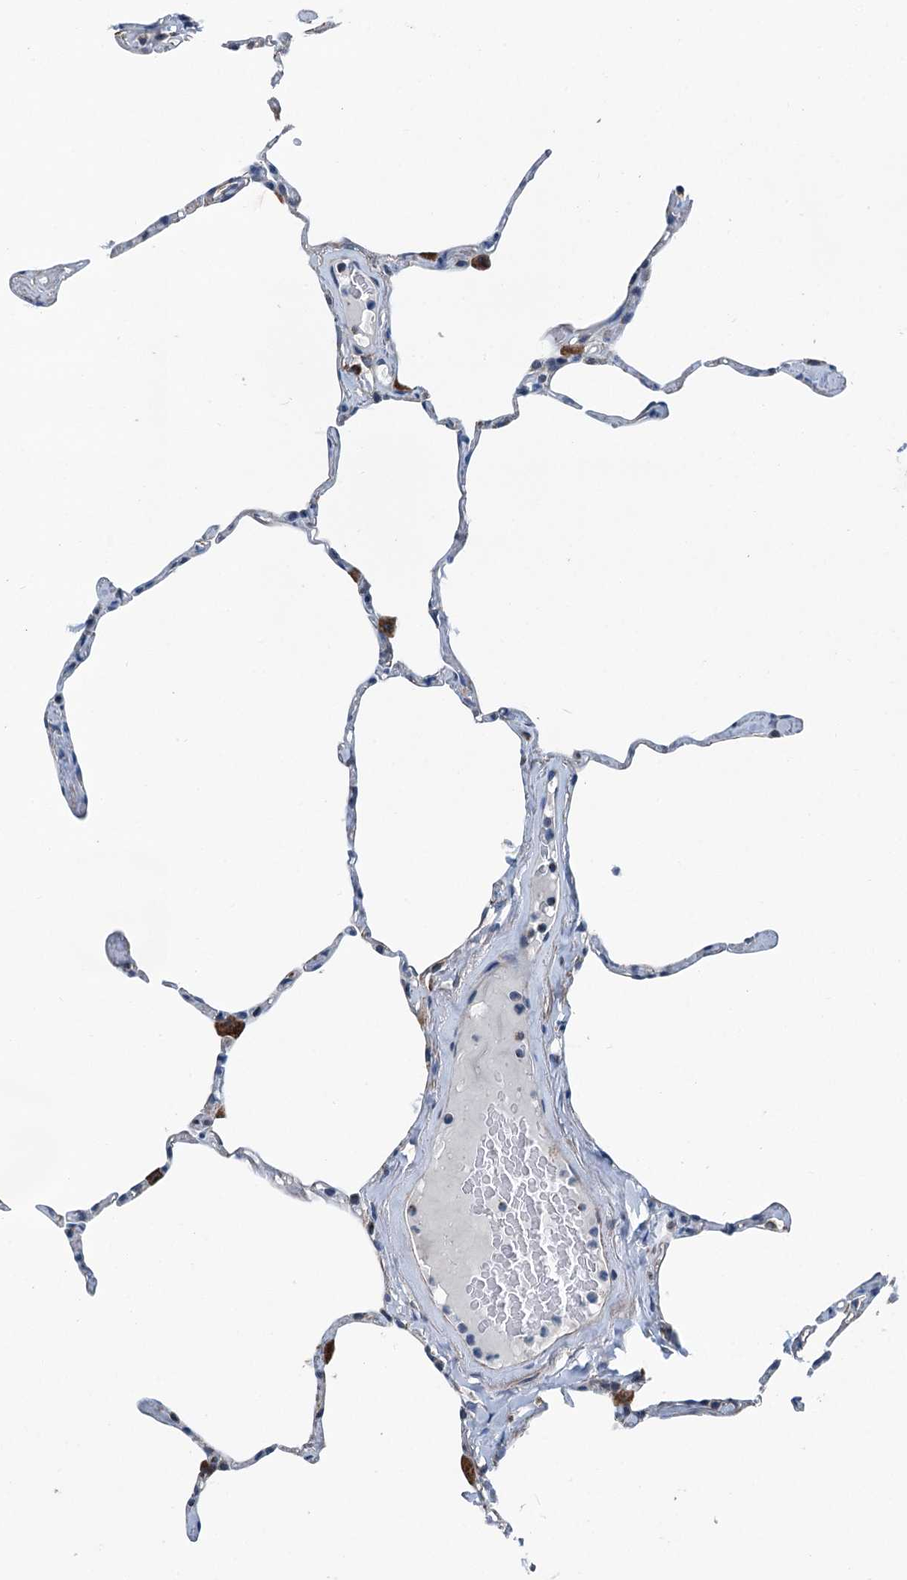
{"staining": {"intensity": "negative", "quantity": "none", "location": "none"}, "tissue": "lung", "cell_type": "Alveolar cells", "image_type": "normal", "snomed": [{"axis": "morphology", "description": "Normal tissue, NOS"}, {"axis": "topography", "description": "Lung"}], "caption": "Immunohistochemical staining of normal human lung shows no significant staining in alveolar cells. Brightfield microscopy of immunohistochemistry stained with DAB (brown) and hematoxylin (blue), captured at high magnification.", "gene": "TRPT1", "patient": {"sex": "male", "age": 65}}